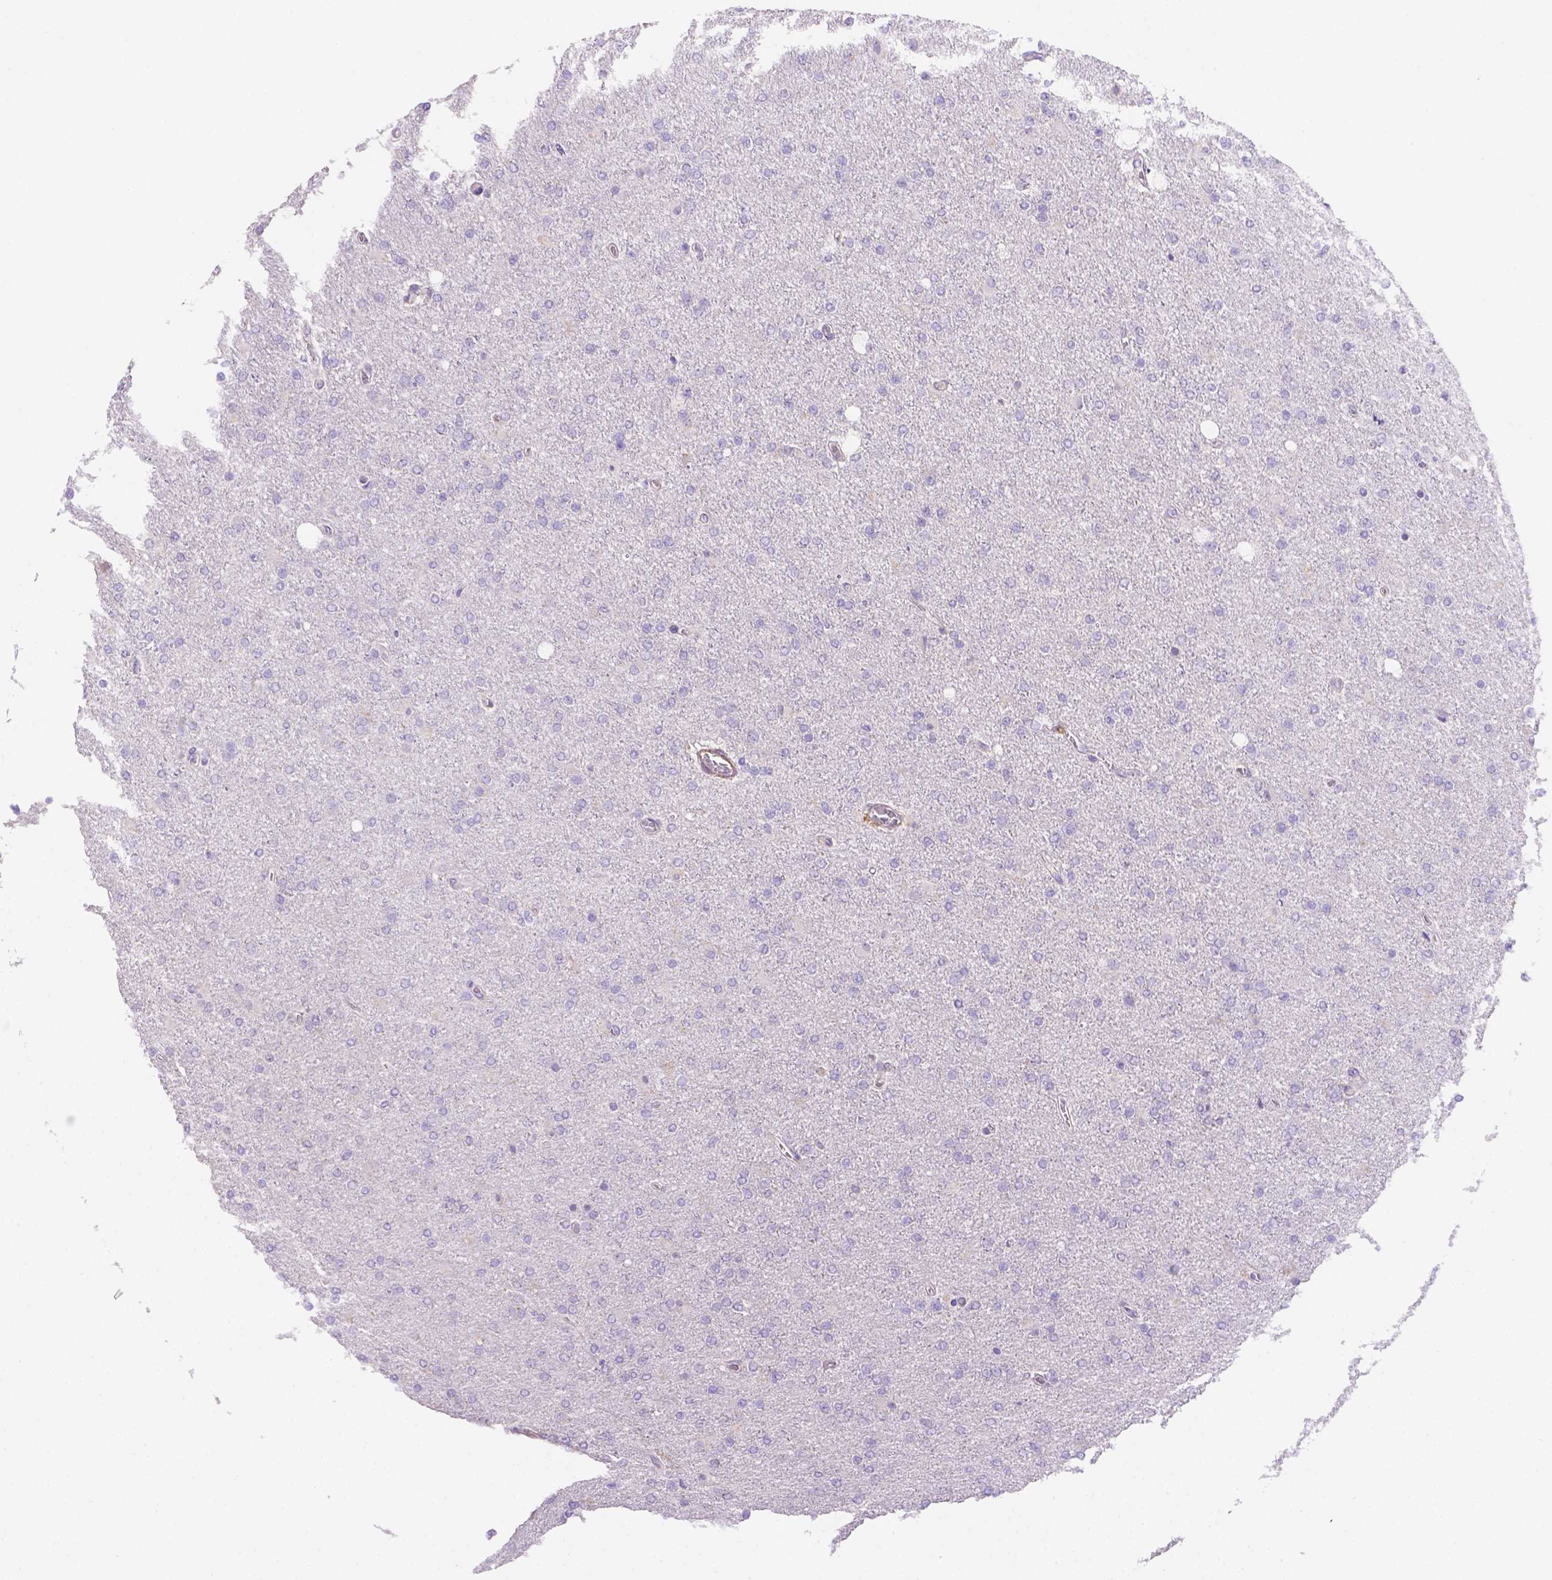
{"staining": {"intensity": "negative", "quantity": "none", "location": "none"}, "tissue": "glioma", "cell_type": "Tumor cells", "image_type": "cancer", "snomed": [{"axis": "morphology", "description": "Glioma, malignant, High grade"}, {"axis": "topography", "description": "Cerebral cortex"}], "caption": "Tumor cells are negative for brown protein staining in malignant glioma (high-grade).", "gene": "NXPE2", "patient": {"sex": "male", "age": 70}}